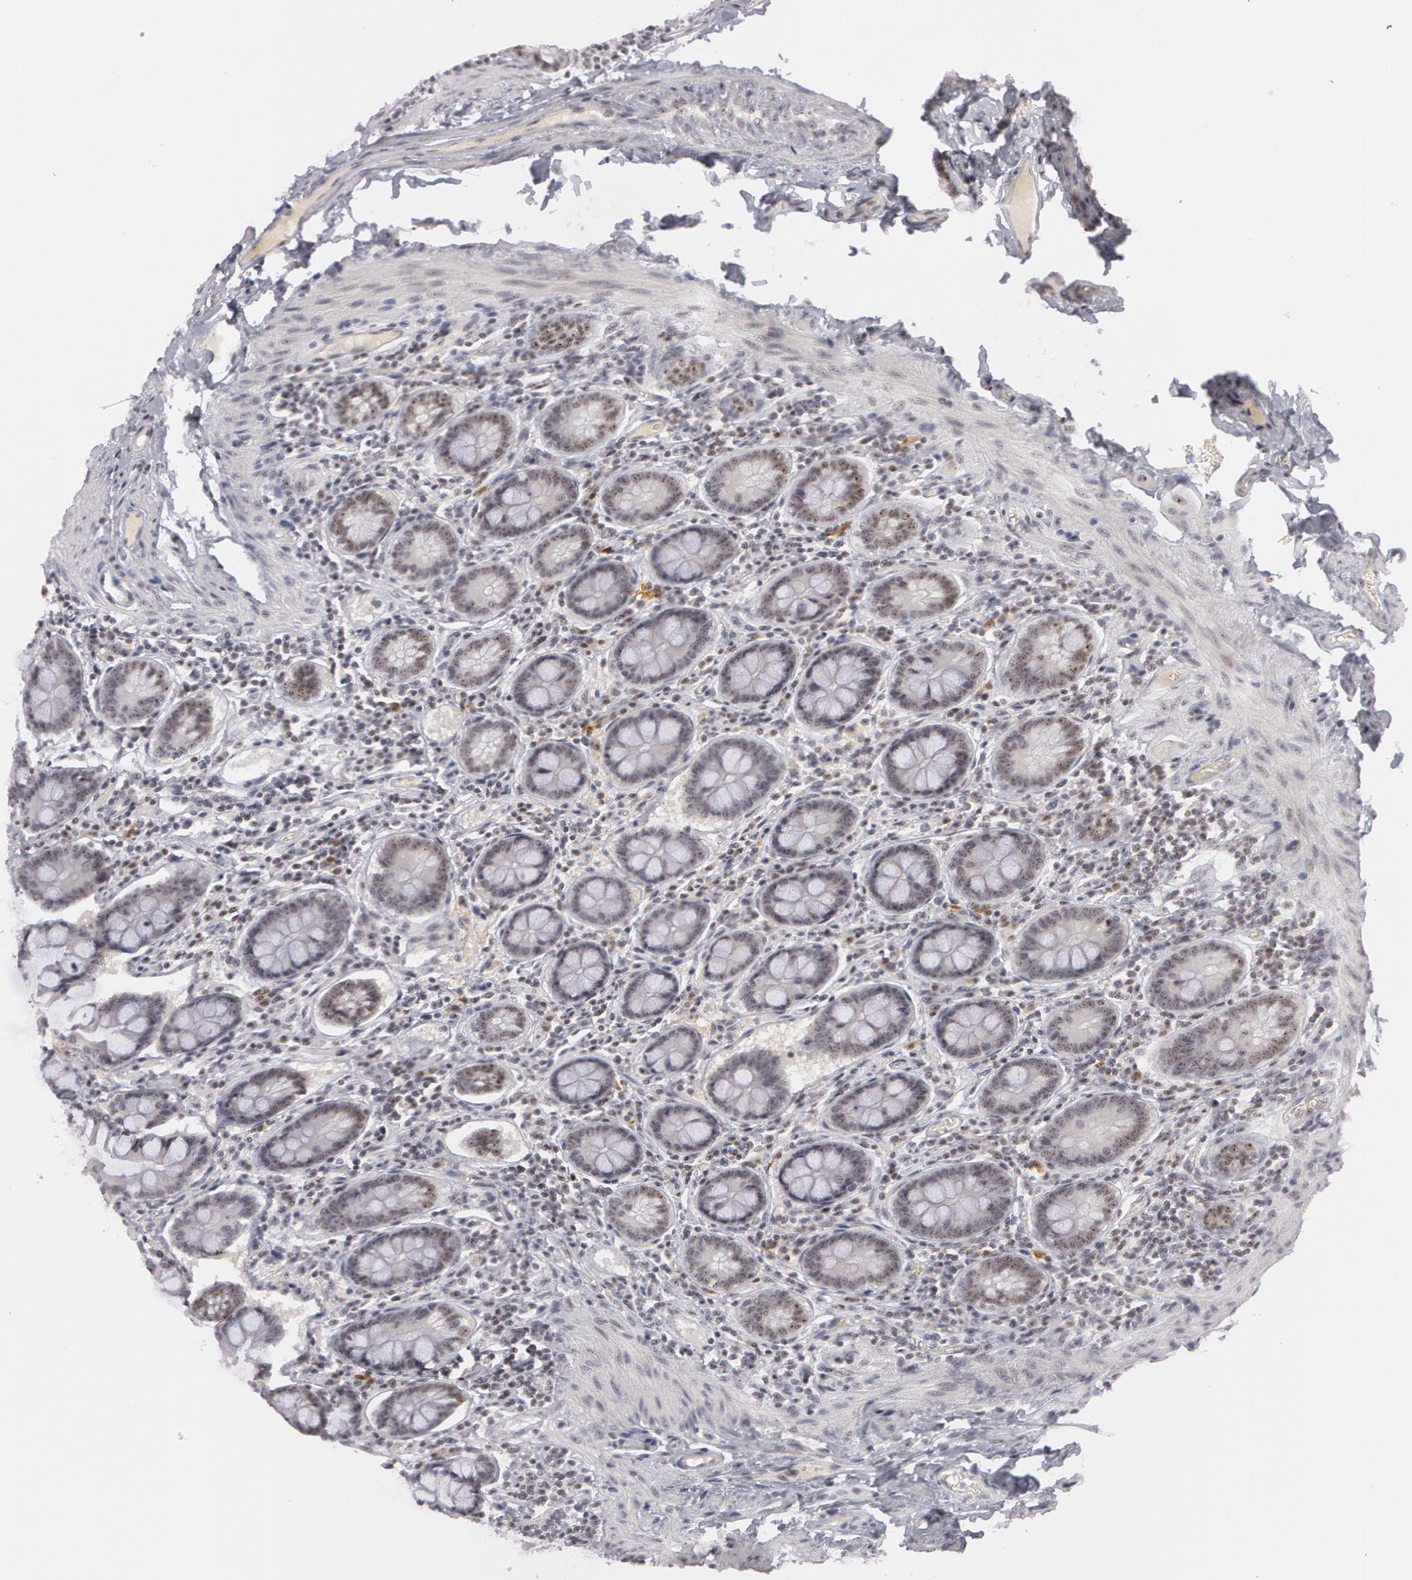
{"staining": {"intensity": "moderate", "quantity": "25%-75%", "location": "nuclear"}, "tissue": "small intestine", "cell_type": "Glandular cells", "image_type": "normal", "snomed": [{"axis": "morphology", "description": "Normal tissue, NOS"}, {"axis": "topography", "description": "Small intestine"}], "caption": "Small intestine was stained to show a protein in brown. There is medium levels of moderate nuclear expression in approximately 25%-75% of glandular cells. The staining was performed using DAB (3,3'-diaminobenzidine), with brown indicating positive protein expression. Nuclei are stained blue with hematoxylin.", "gene": "FBL", "patient": {"sex": "male", "age": 41}}